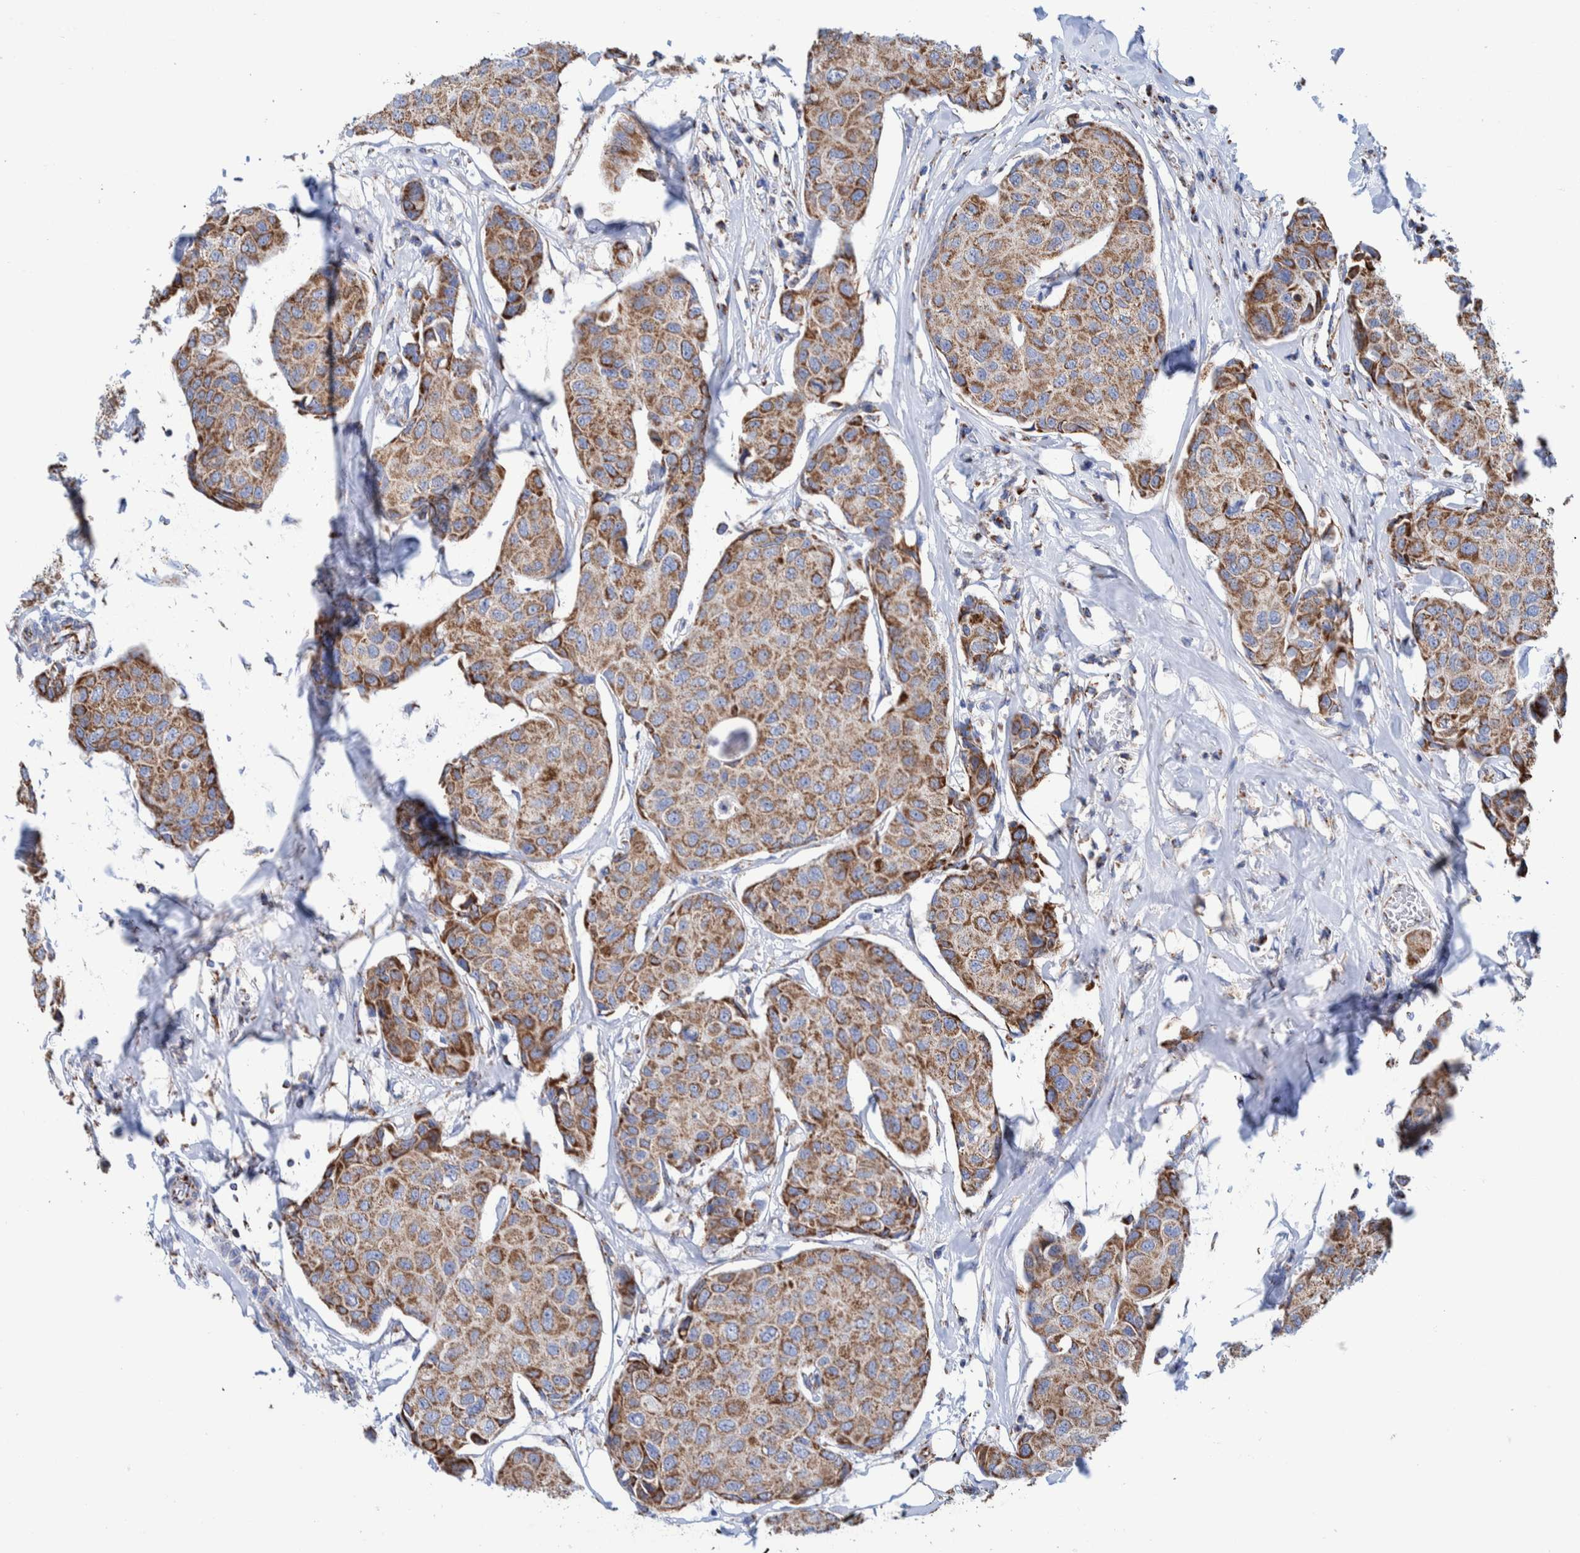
{"staining": {"intensity": "moderate", "quantity": ">75%", "location": "cytoplasmic/membranous"}, "tissue": "breast cancer", "cell_type": "Tumor cells", "image_type": "cancer", "snomed": [{"axis": "morphology", "description": "Duct carcinoma"}, {"axis": "topography", "description": "Breast"}], "caption": "A medium amount of moderate cytoplasmic/membranous staining is appreciated in approximately >75% of tumor cells in infiltrating ductal carcinoma (breast) tissue.", "gene": "DECR1", "patient": {"sex": "female", "age": 80}}